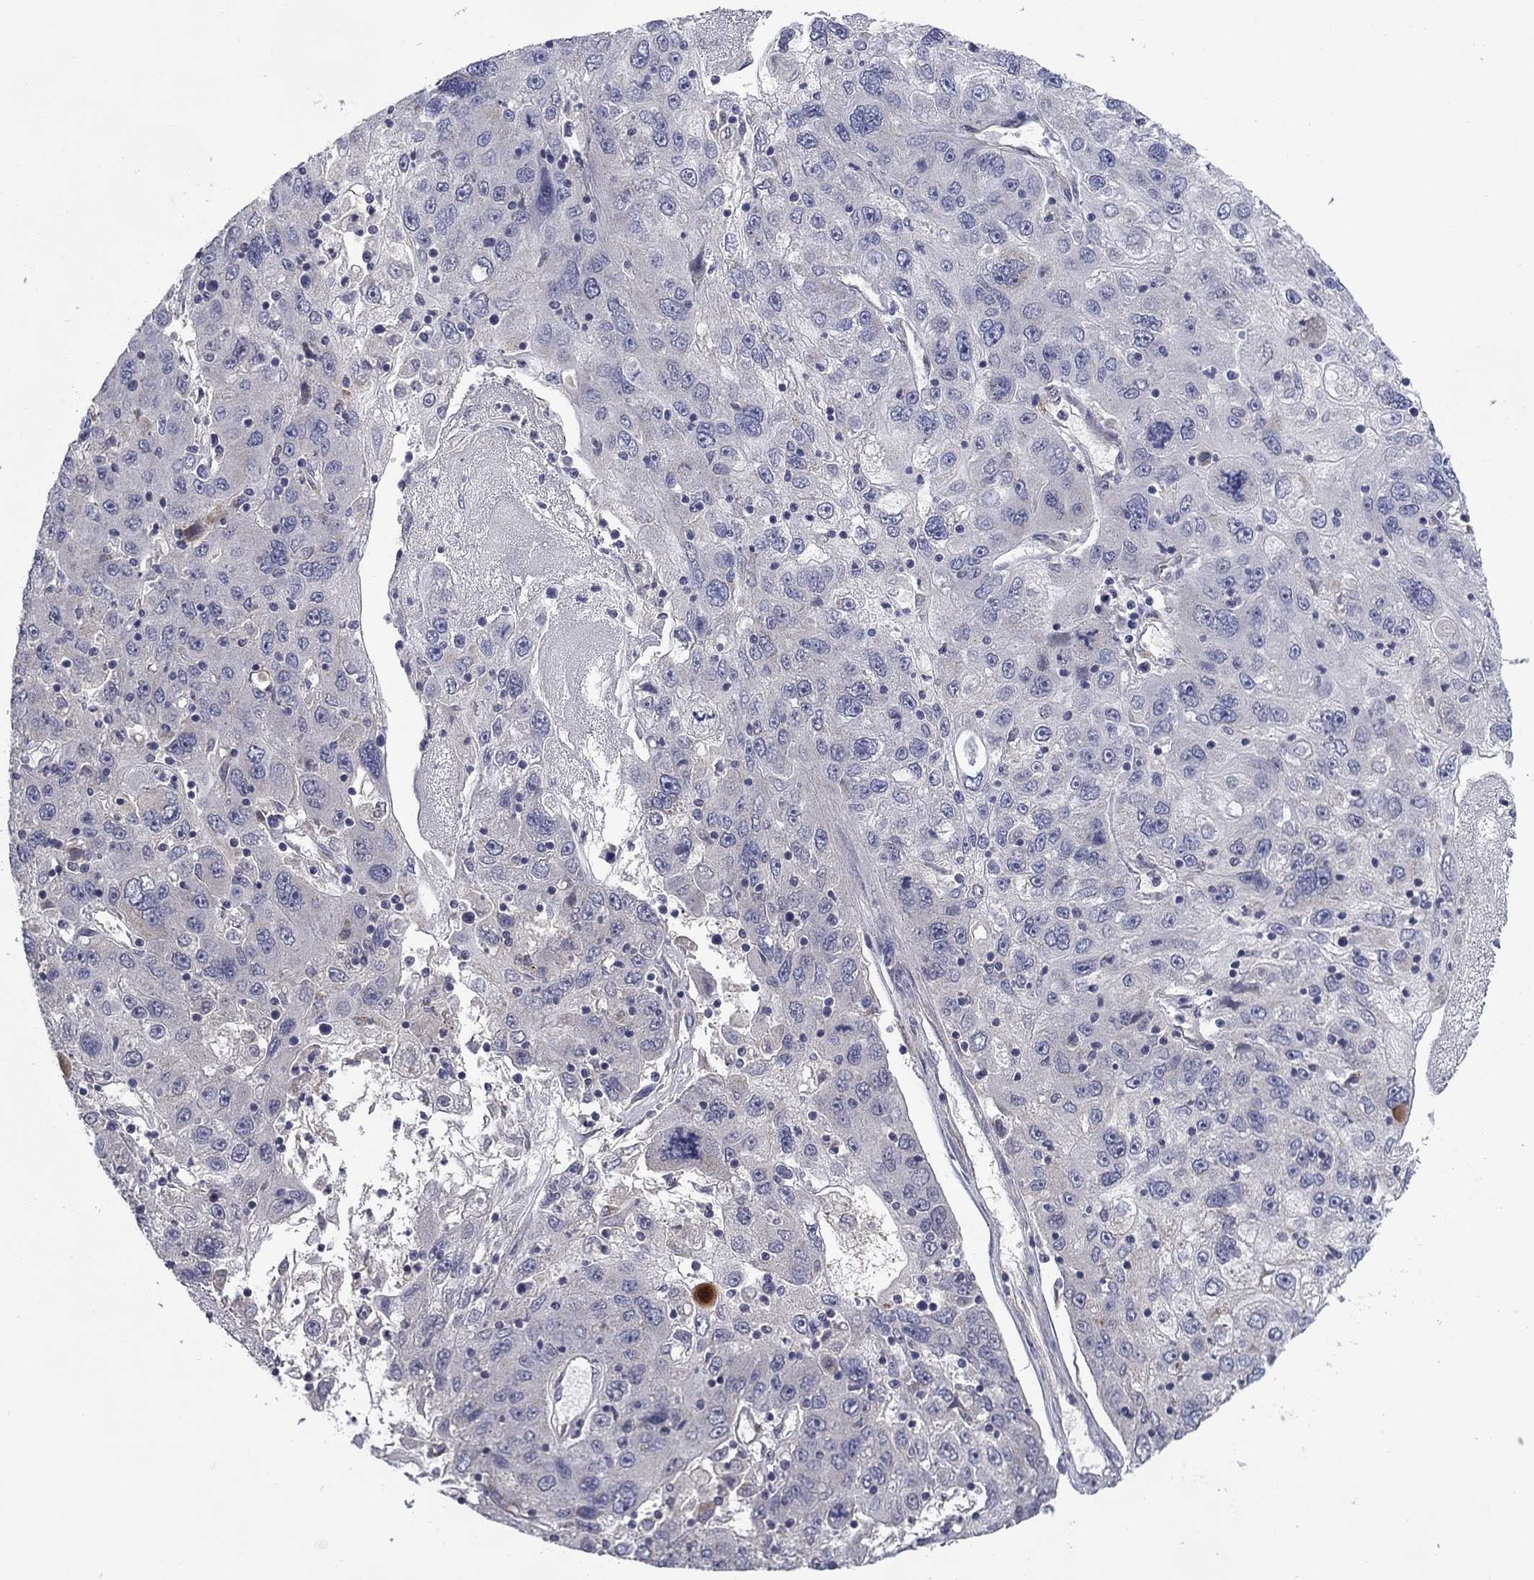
{"staining": {"intensity": "negative", "quantity": "none", "location": "none"}, "tissue": "stomach cancer", "cell_type": "Tumor cells", "image_type": "cancer", "snomed": [{"axis": "morphology", "description": "Adenocarcinoma, NOS"}, {"axis": "topography", "description": "Stomach"}], "caption": "High magnification brightfield microscopy of stomach cancer stained with DAB (brown) and counterstained with hematoxylin (blue): tumor cells show no significant expression.", "gene": "FRK", "patient": {"sex": "male", "age": 56}}